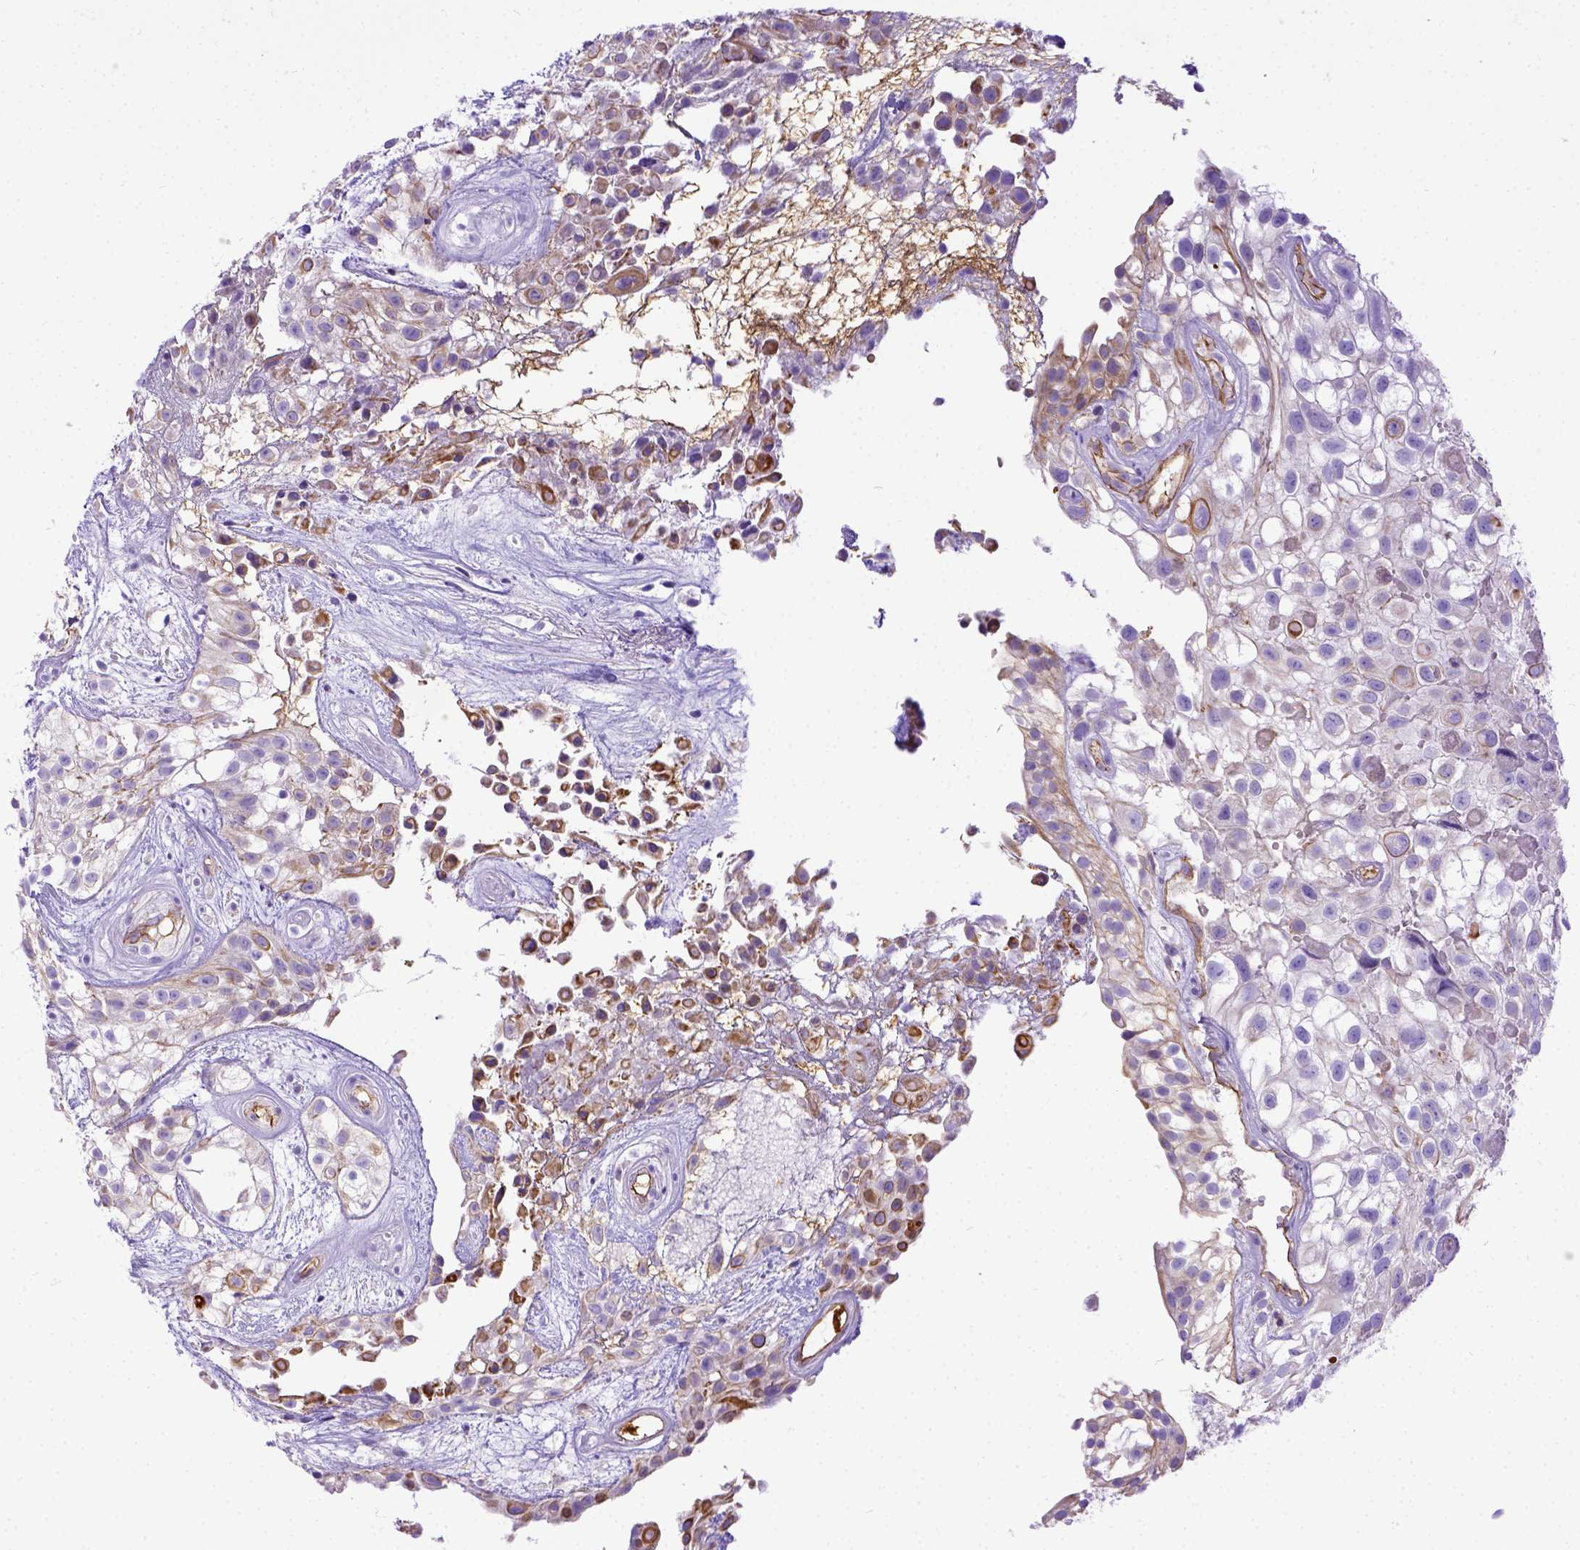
{"staining": {"intensity": "weak", "quantity": "25%-75%", "location": "cytoplasmic/membranous"}, "tissue": "urothelial cancer", "cell_type": "Tumor cells", "image_type": "cancer", "snomed": [{"axis": "morphology", "description": "Urothelial carcinoma, High grade"}, {"axis": "topography", "description": "Urinary bladder"}], "caption": "Human urothelial carcinoma (high-grade) stained for a protein (brown) exhibits weak cytoplasmic/membranous positive staining in about 25%-75% of tumor cells.", "gene": "LRRC18", "patient": {"sex": "male", "age": 56}}